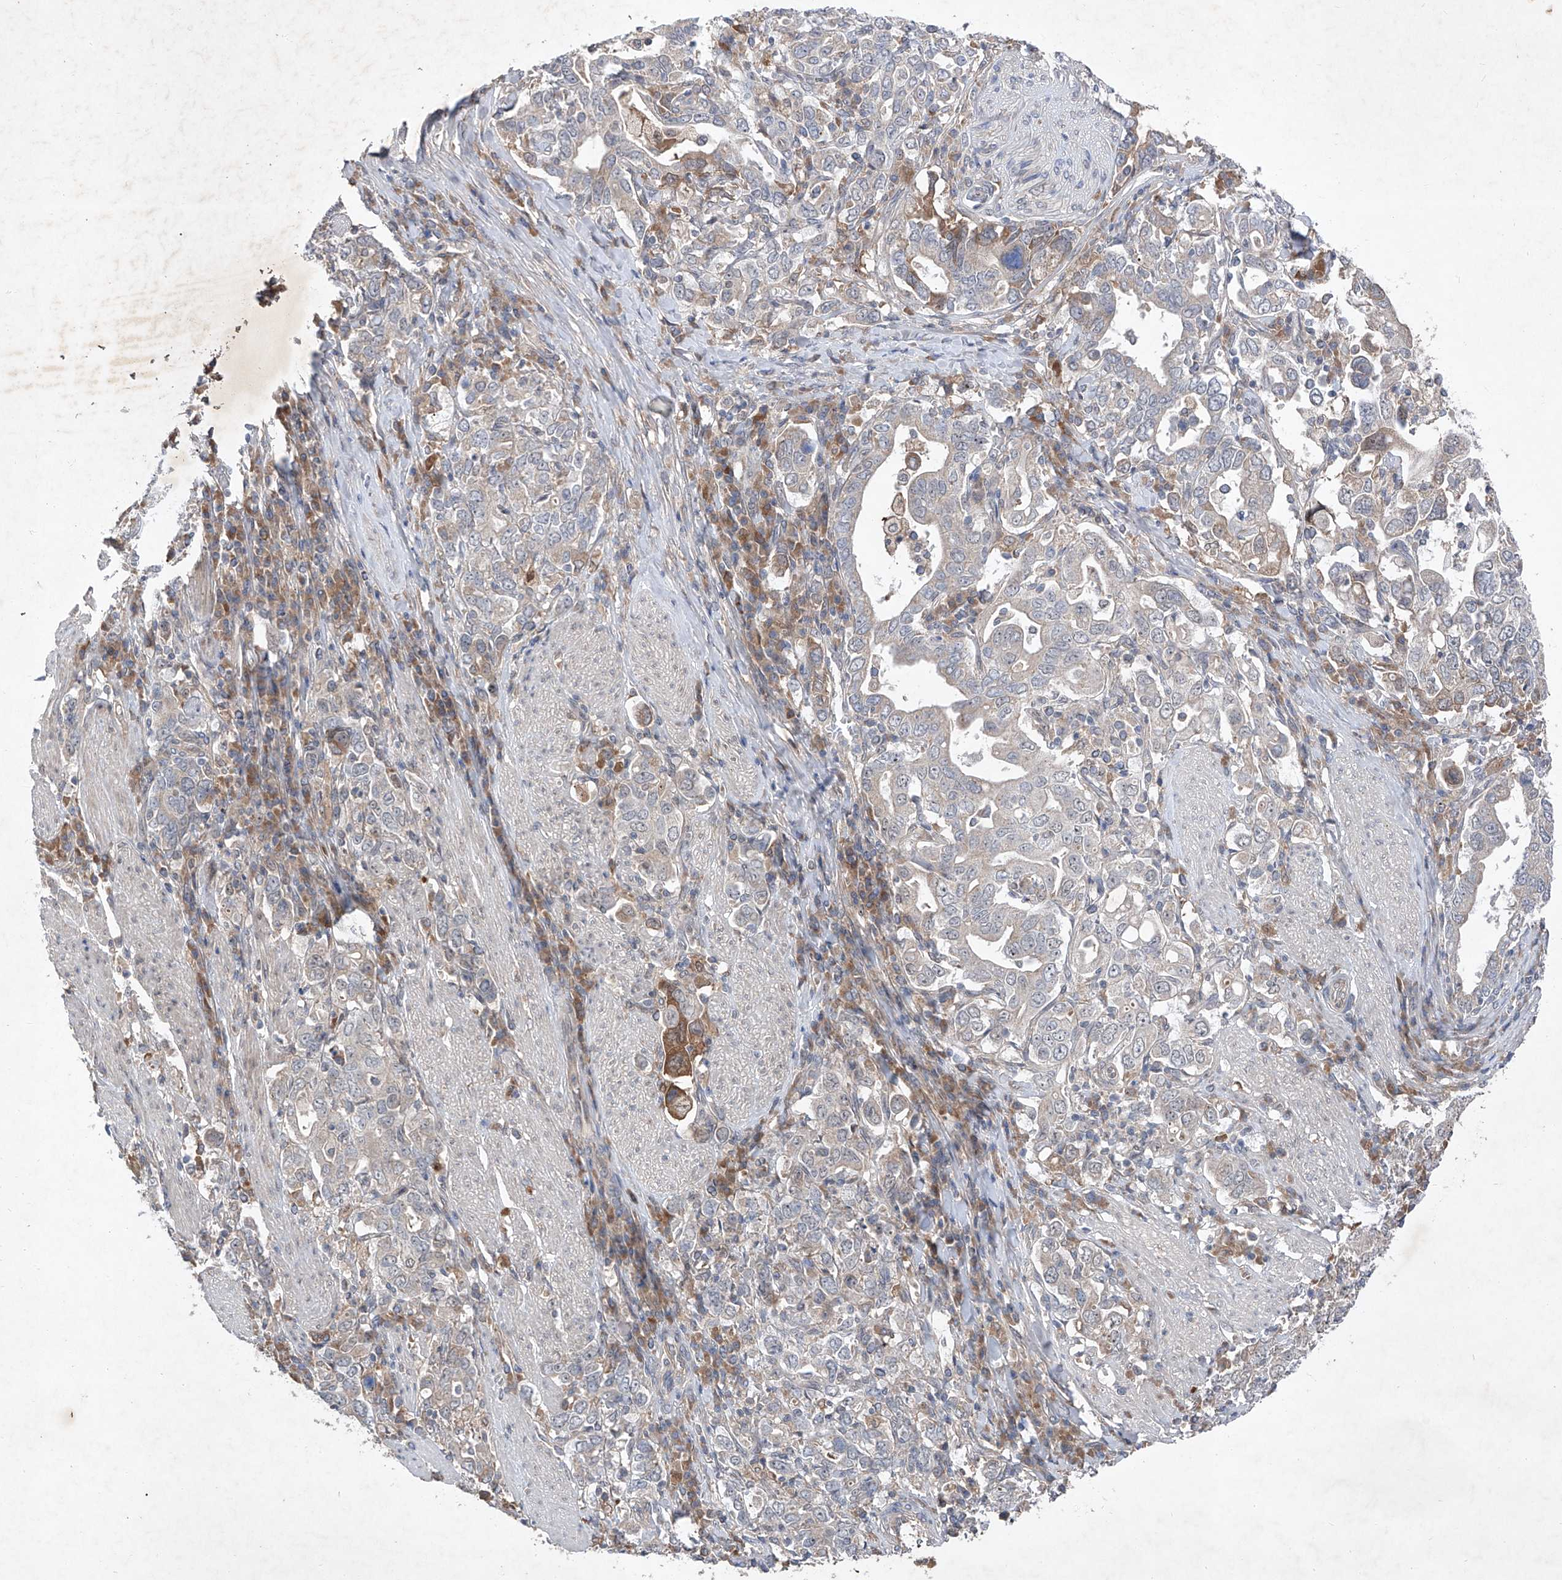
{"staining": {"intensity": "negative", "quantity": "none", "location": "none"}, "tissue": "stomach cancer", "cell_type": "Tumor cells", "image_type": "cancer", "snomed": [{"axis": "morphology", "description": "Adenocarcinoma, NOS"}, {"axis": "topography", "description": "Stomach, upper"}], "caption": "The histopathology image displays no significant staining in tumor cells of stomach cancer. (Stains: DAB immunohistochemistry (IHC) with hematoxylin counter stain, Microscopy: brightfield microscopy at high magnification).", "gene": "FAM135A", "patient": {"sex": "male", "age": 62}}